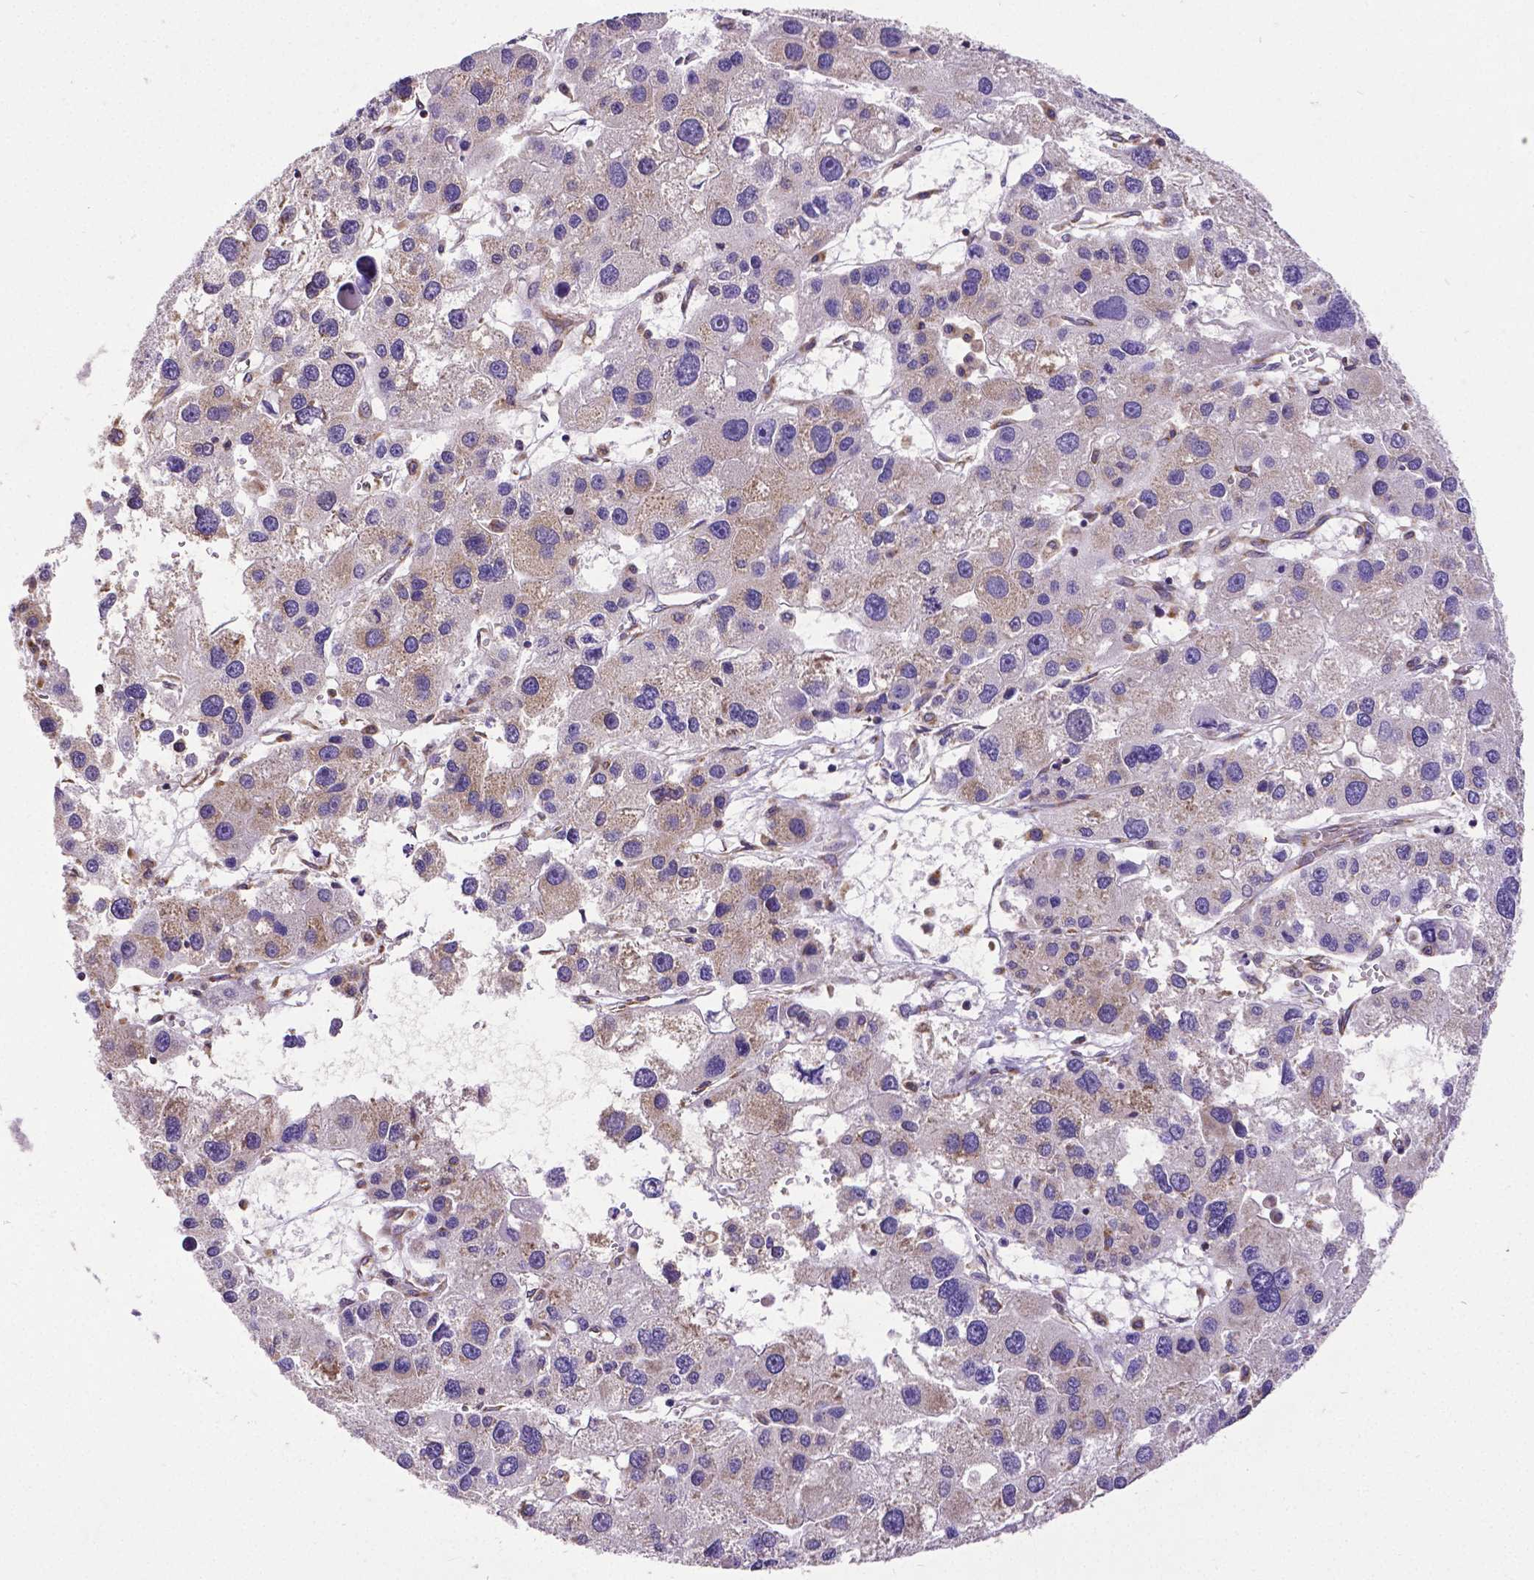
{"staining": {"intensity": "weak", "quantity": "<25%", "location": "cytoplasmic/membranous"}, "tissue": "liver cancer", "cell_type": "Tumor cells", "image_type": "cancer", "snomed": [{"axis": "morphology", "description": "Carcinoma, Hepatocellular, NOS"}, {"axis": "topography", "description": "Liver"}], "caption": "This is a image of IHC staining of liver cancer, which shows no staining in tumor cells. (IHC, brightfield microscopy, high magnification).", "gene": "MTDH", "patient": {"sex": "male", "age": 73}}